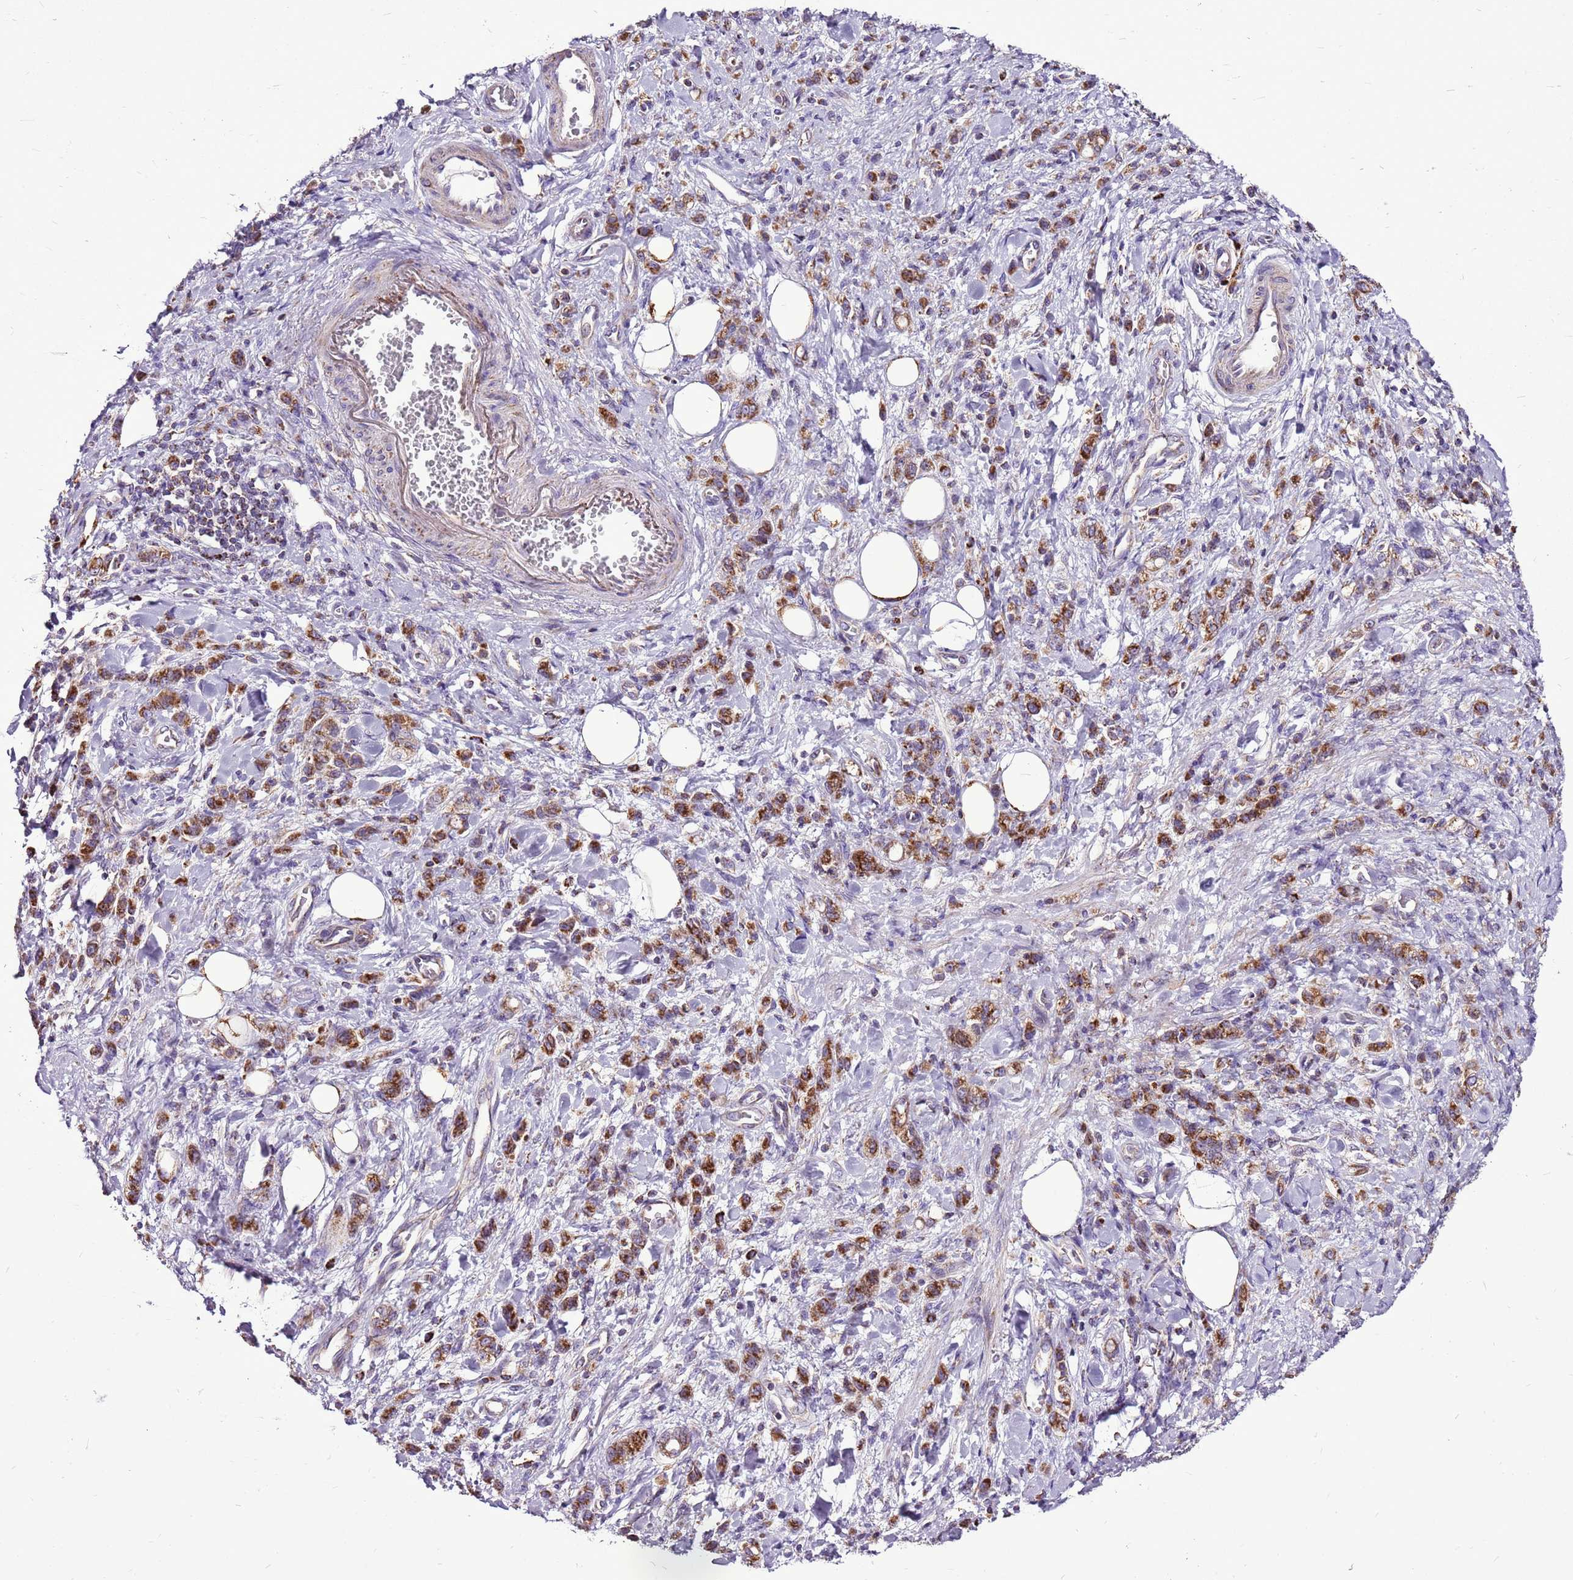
{"staining": {"intensity": "strong", "quantity": ">75%", "location": "cytoplasmic/membranous"}, "tissue": "stomach cancer", "cell_type": "Tumor cells", "image_type": "cancer", "snomed": [{"axis": "morphology", "description": "Adenocarcinoma, NOS"}, {"axis": "topography", "description": "Stomach"}], "caption": "This micrograph shows IHC staining of adenocarcinoma (stomach), with high strong cytoplasmic/membranous positivity in about >75% of tumor cells.", "gene": "GCDH", "patient": {"sex": "male", "age": 77}}